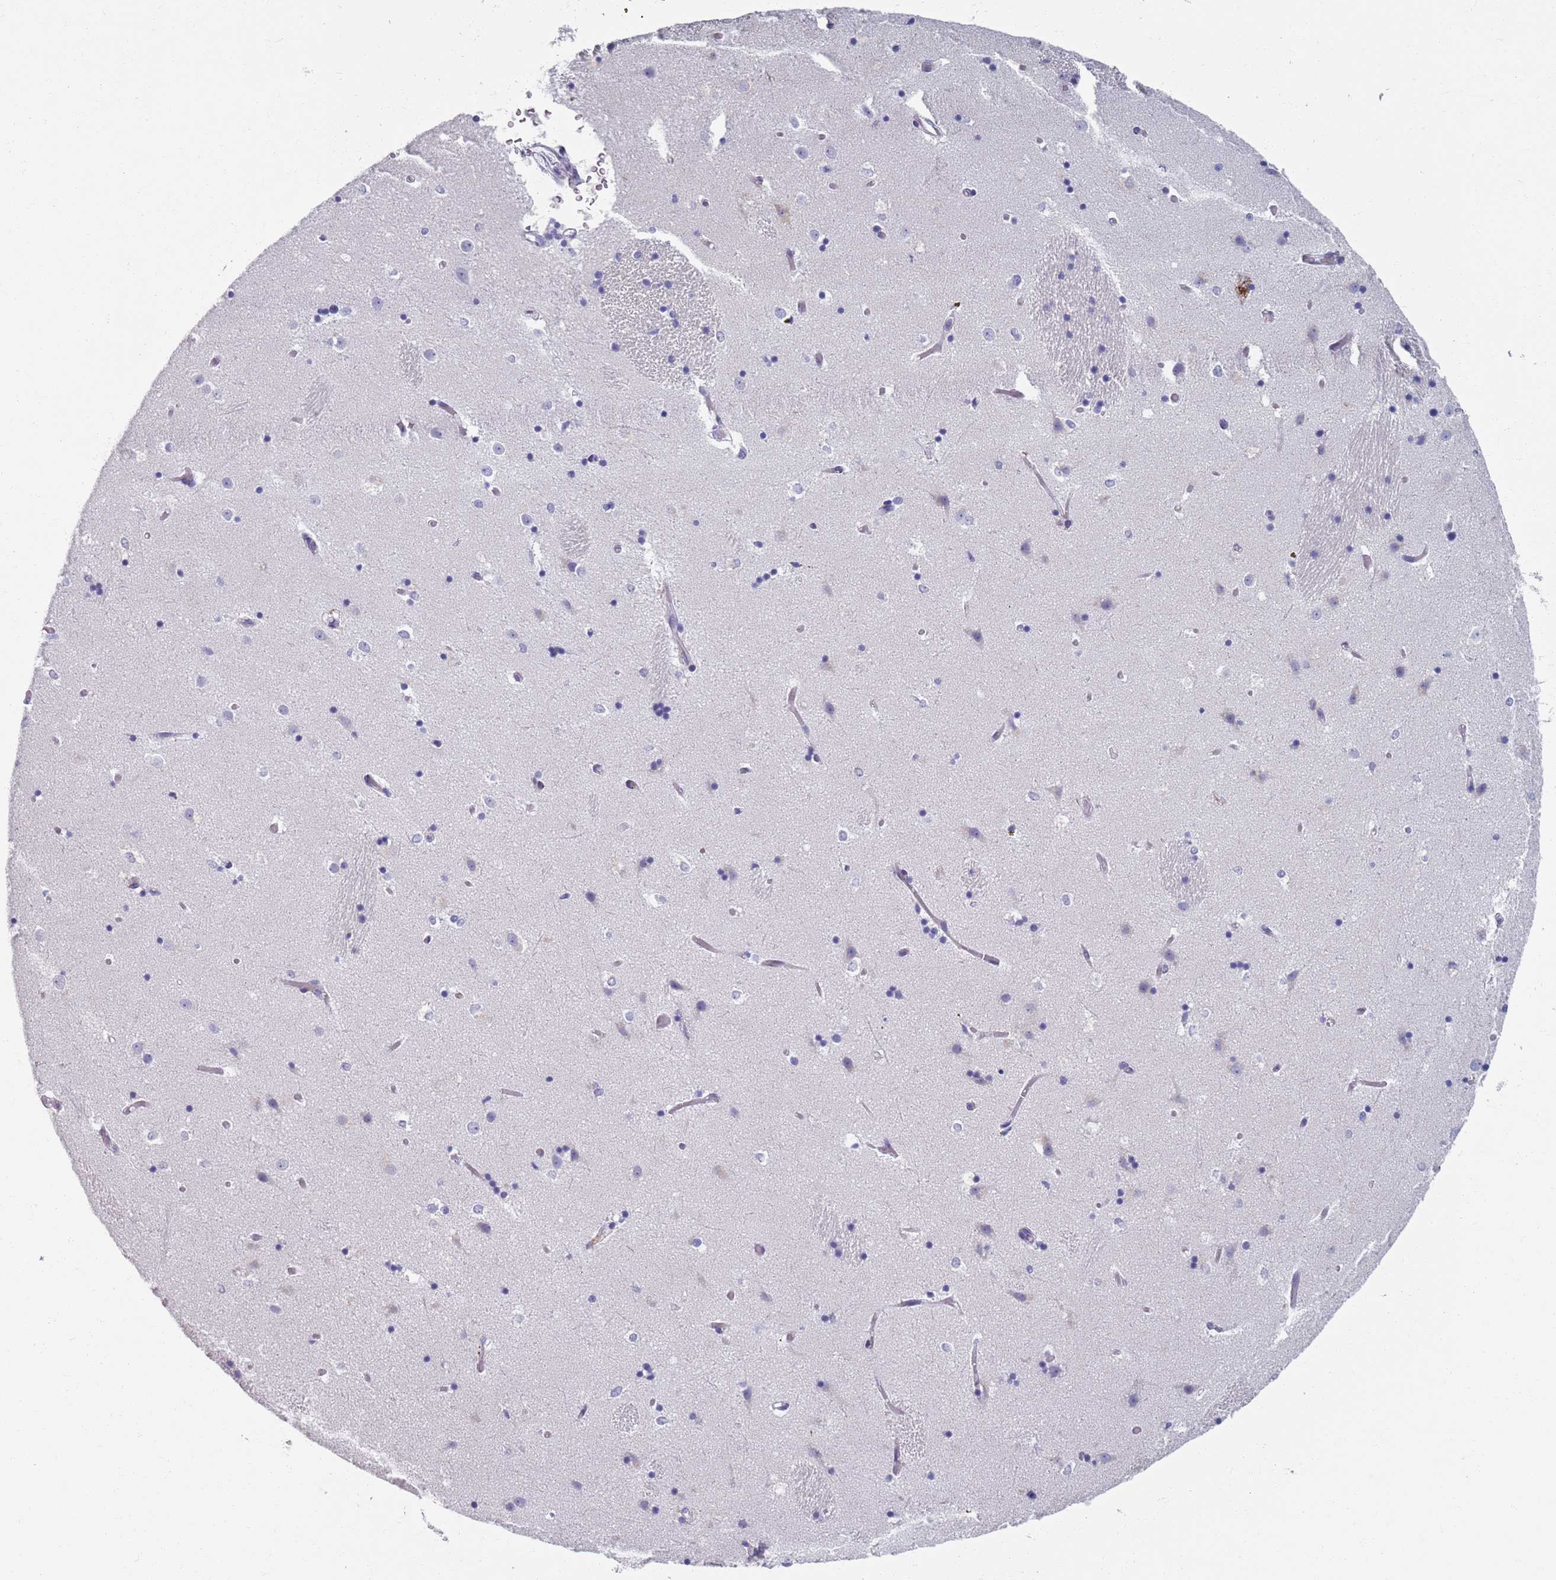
{"staining": {"intensity": "negative", "quantity": "none", "location": "none"}, "tissue": "caudate", "cell_type": "Glial cells", "image_type": "normal", "snomed": [{"axis": "morphology", "description": "Normal tissue, NOS"}, {"axis": "topography", "description": "Lateral ventricle wall"}], "caption": "A micrograph of human caudate is negative for staining in glial cells. Nuclei are stained in blue.", "gene": "PLOD1", "patient": {"sex": "female", "age": 52}}